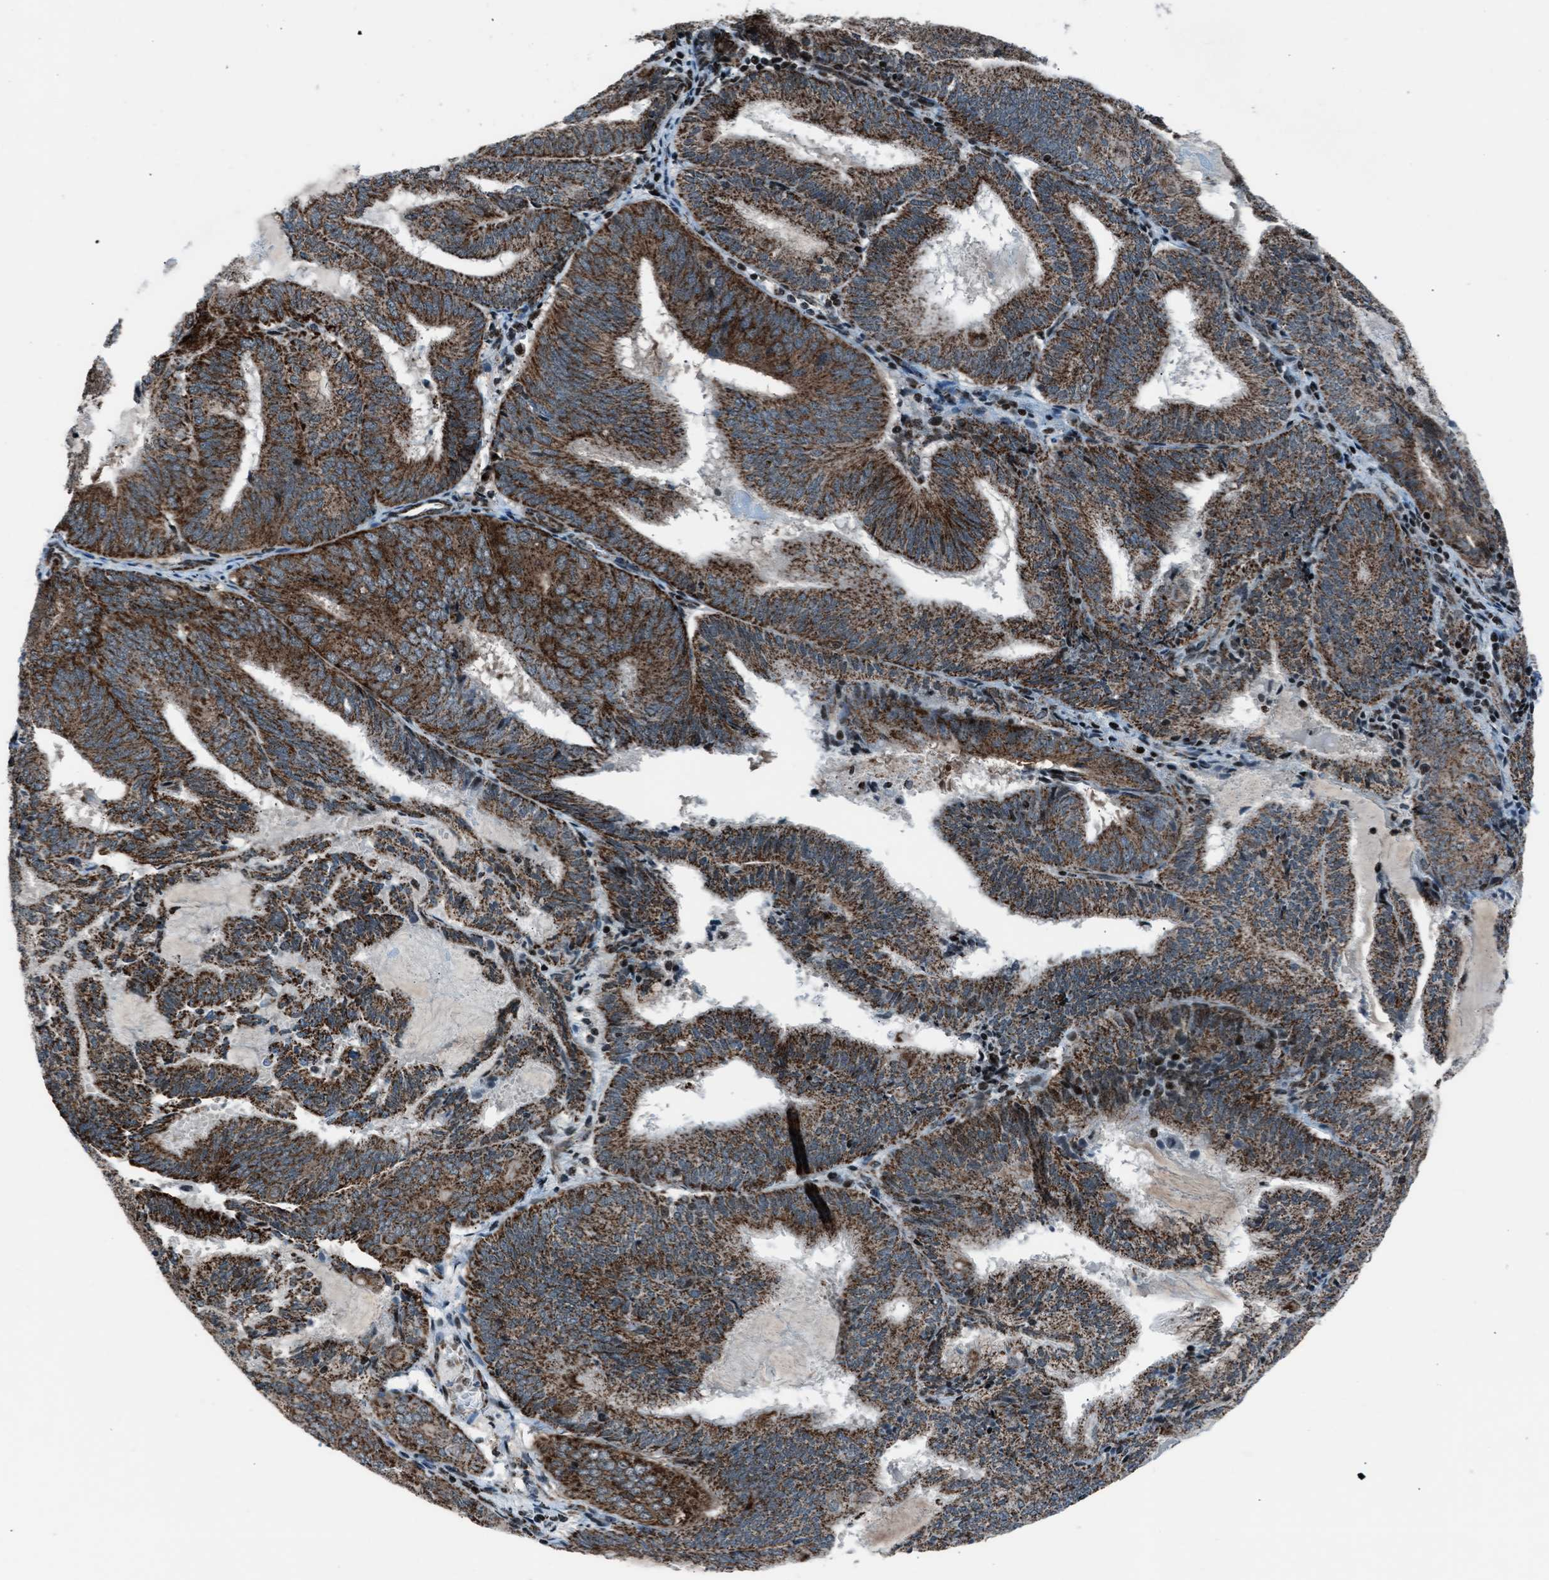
{"staining": {"intensity": "strong", "quantity": ">75%", "location": "cytoplasmic/membranous"}, "tissue": "endometrial cancer", "cell_type": "Tumor cells", "image_type": "cancer", "snomed": [{"axis": "morphology", "description": "Adenocarcinoma, NOS"}, {"axis": "topography", "description": "Endometrium"}], "caption": "Immunohistochemical staining of human endometrial cancer displays strong cytoplasmic/membranous protein staining in approximately >75% of tumor cells. Using DAB (brown) and hematoxylin (blue) stains, captured at high magnification using brightfield microscopy.", "gene": "MORC3", "patient": {"sex": "female", "age": 81}}